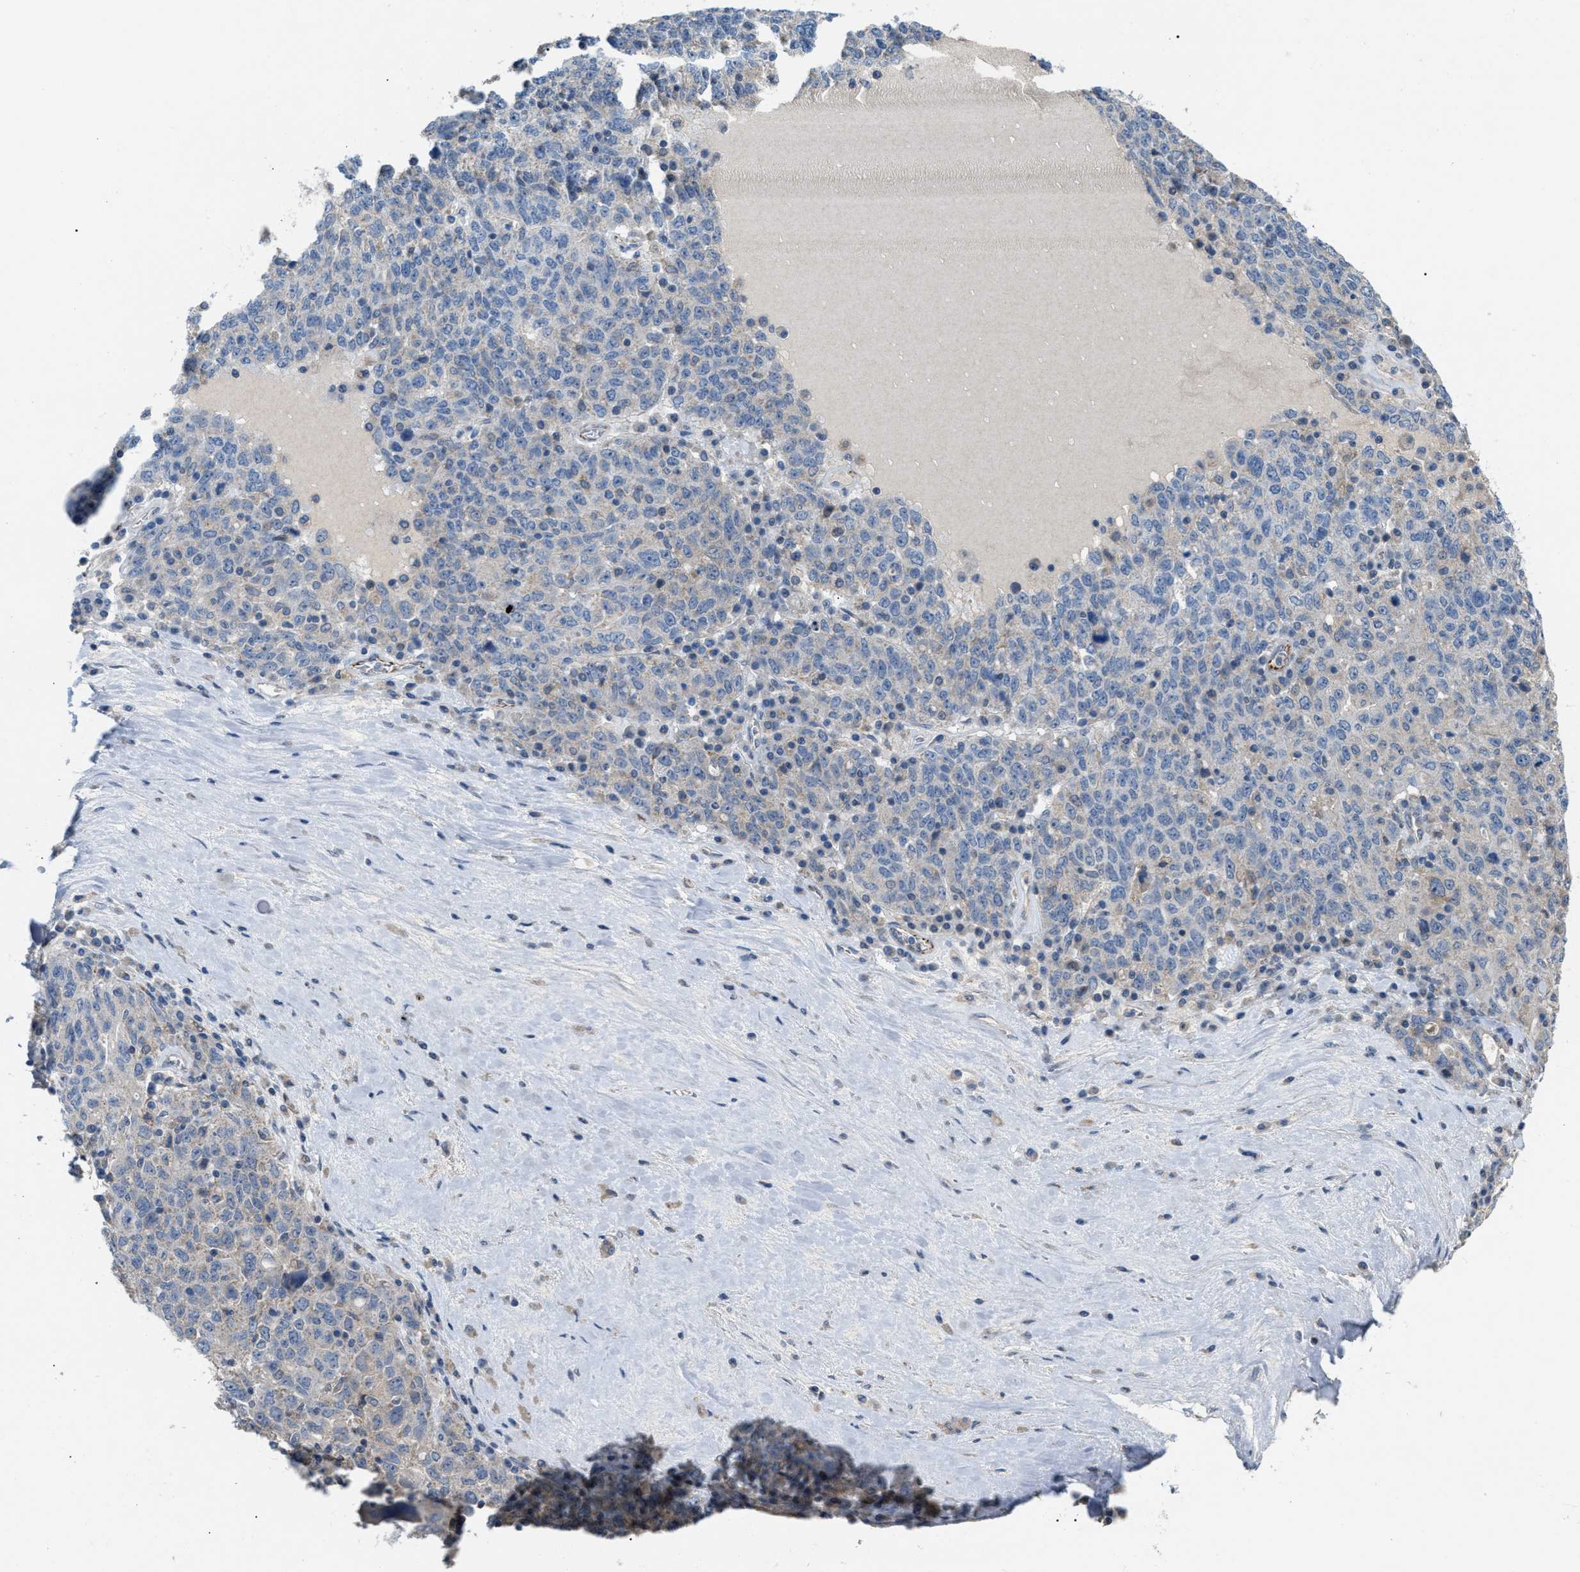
{"staining": {"intensity": "weak", "quantity": "<25%", "location": "cytoplasmic/membranous"}, "tissue": "ovarian cancer", "cell_type": "Tumor cells", "image_type": "cancer", "snomed": [{"axis": "morphology", "description": "Carcinoma, endometroid"}, {"axis": "topography", "description": "Ovary"}], "caption": "DAB (3,3'-diaminobenzidine) immunohistochemical staining of ovarian cancer exhibits no significant positivity in tumor cells. (DAB IHC with hematoxylin counter stain).", "gene": "DHX58", "patient": {"sex": "female", "age": 62}}